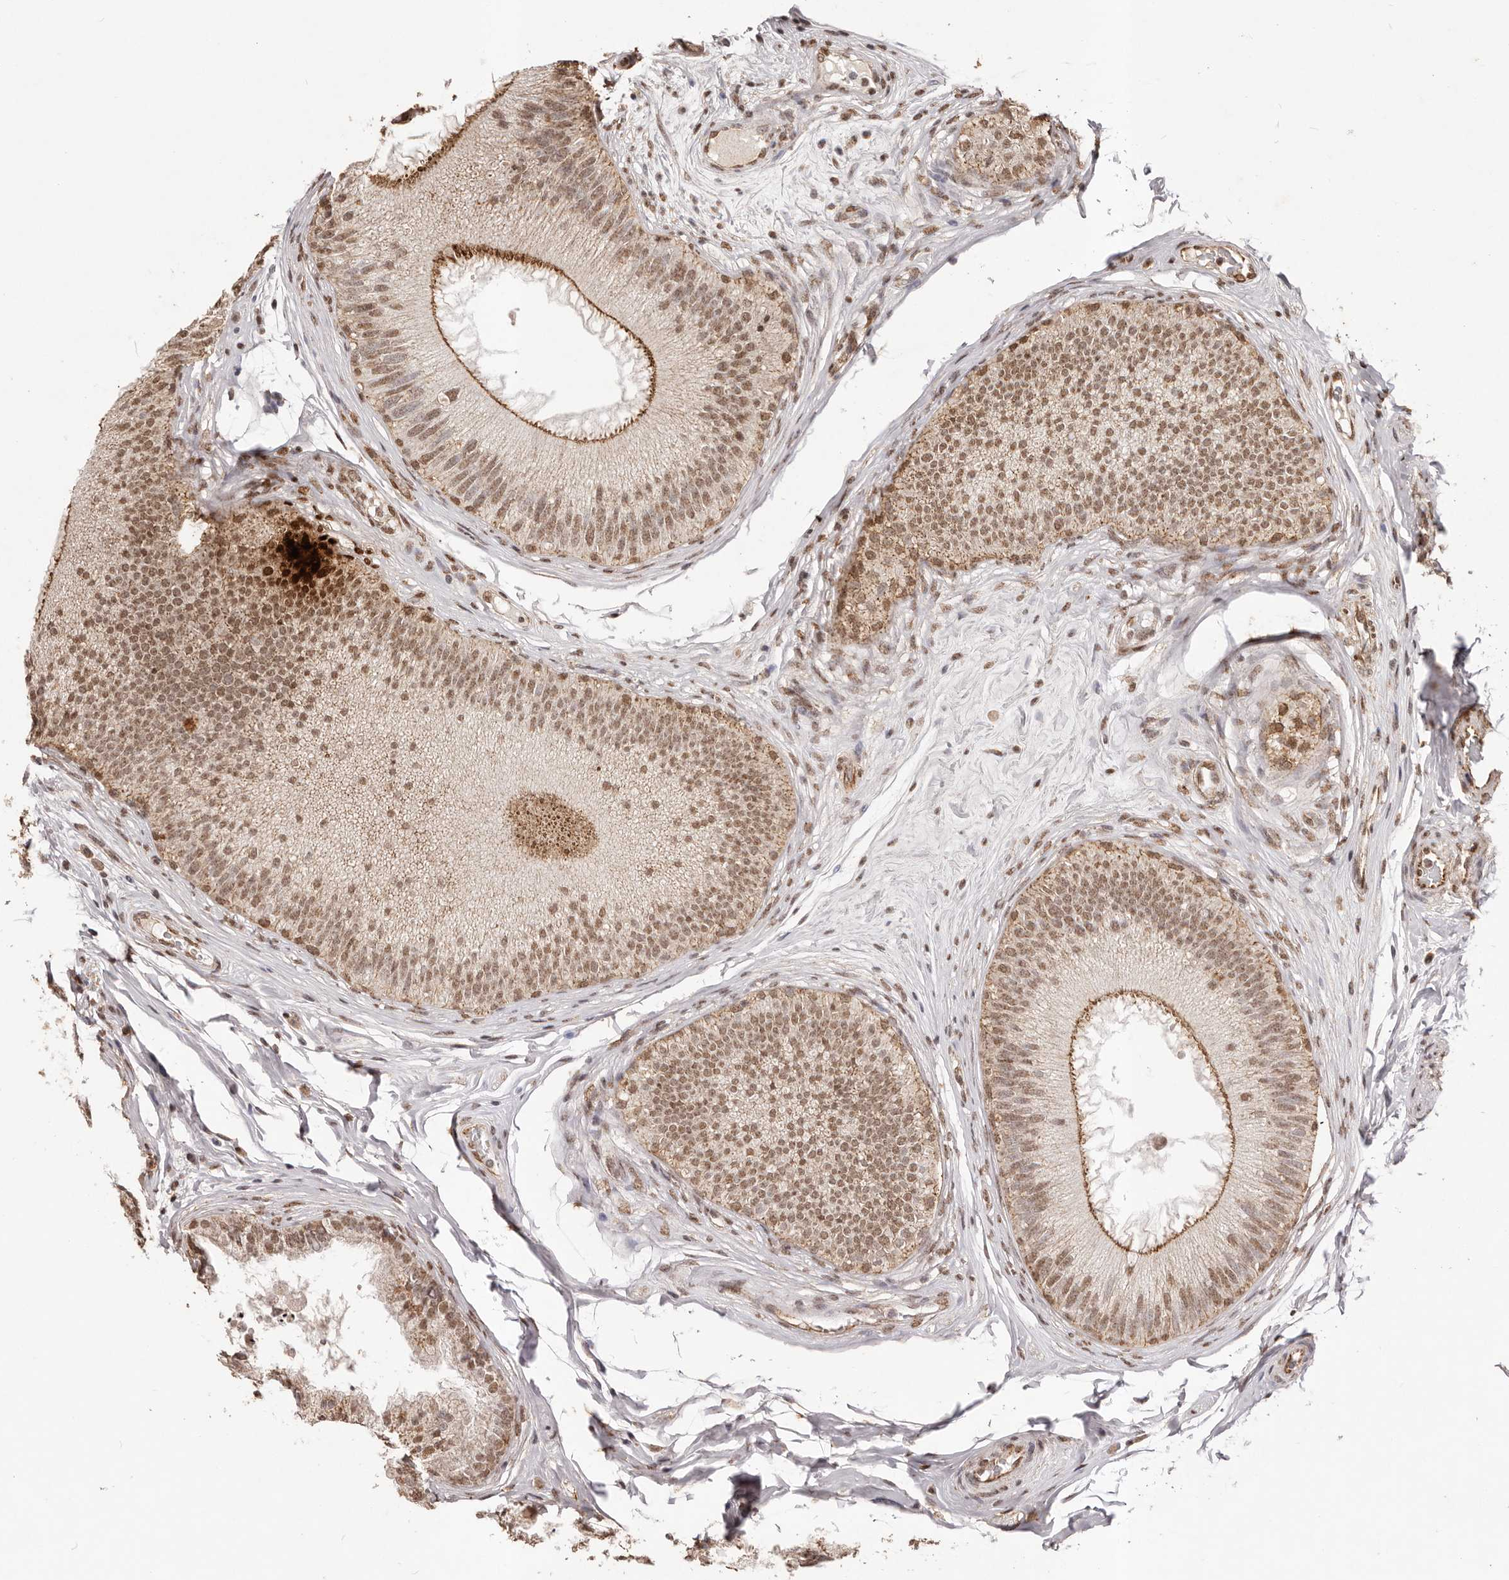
{"staining": {"intensity": "moderate", "quantity": ">75%", "location": "cytoplasmic/membranous,nuclear"}, "tissue": "epididymis", "cell_type": "Glandular cells", "image_type": "normal", "snomed": [{"axis": "morphology", "description": "Normal tissue, NOS"}, {"axis": "topography", "description": "Epididymis"}], "caption": "A brown stain highlights moderate cytoplasmic/membranous,nuclear staining of a protein in glandular cells of unremarkable epididymis.", "gene": "RPS6KA5", "patient": {"sex": "male", "age": 45}}